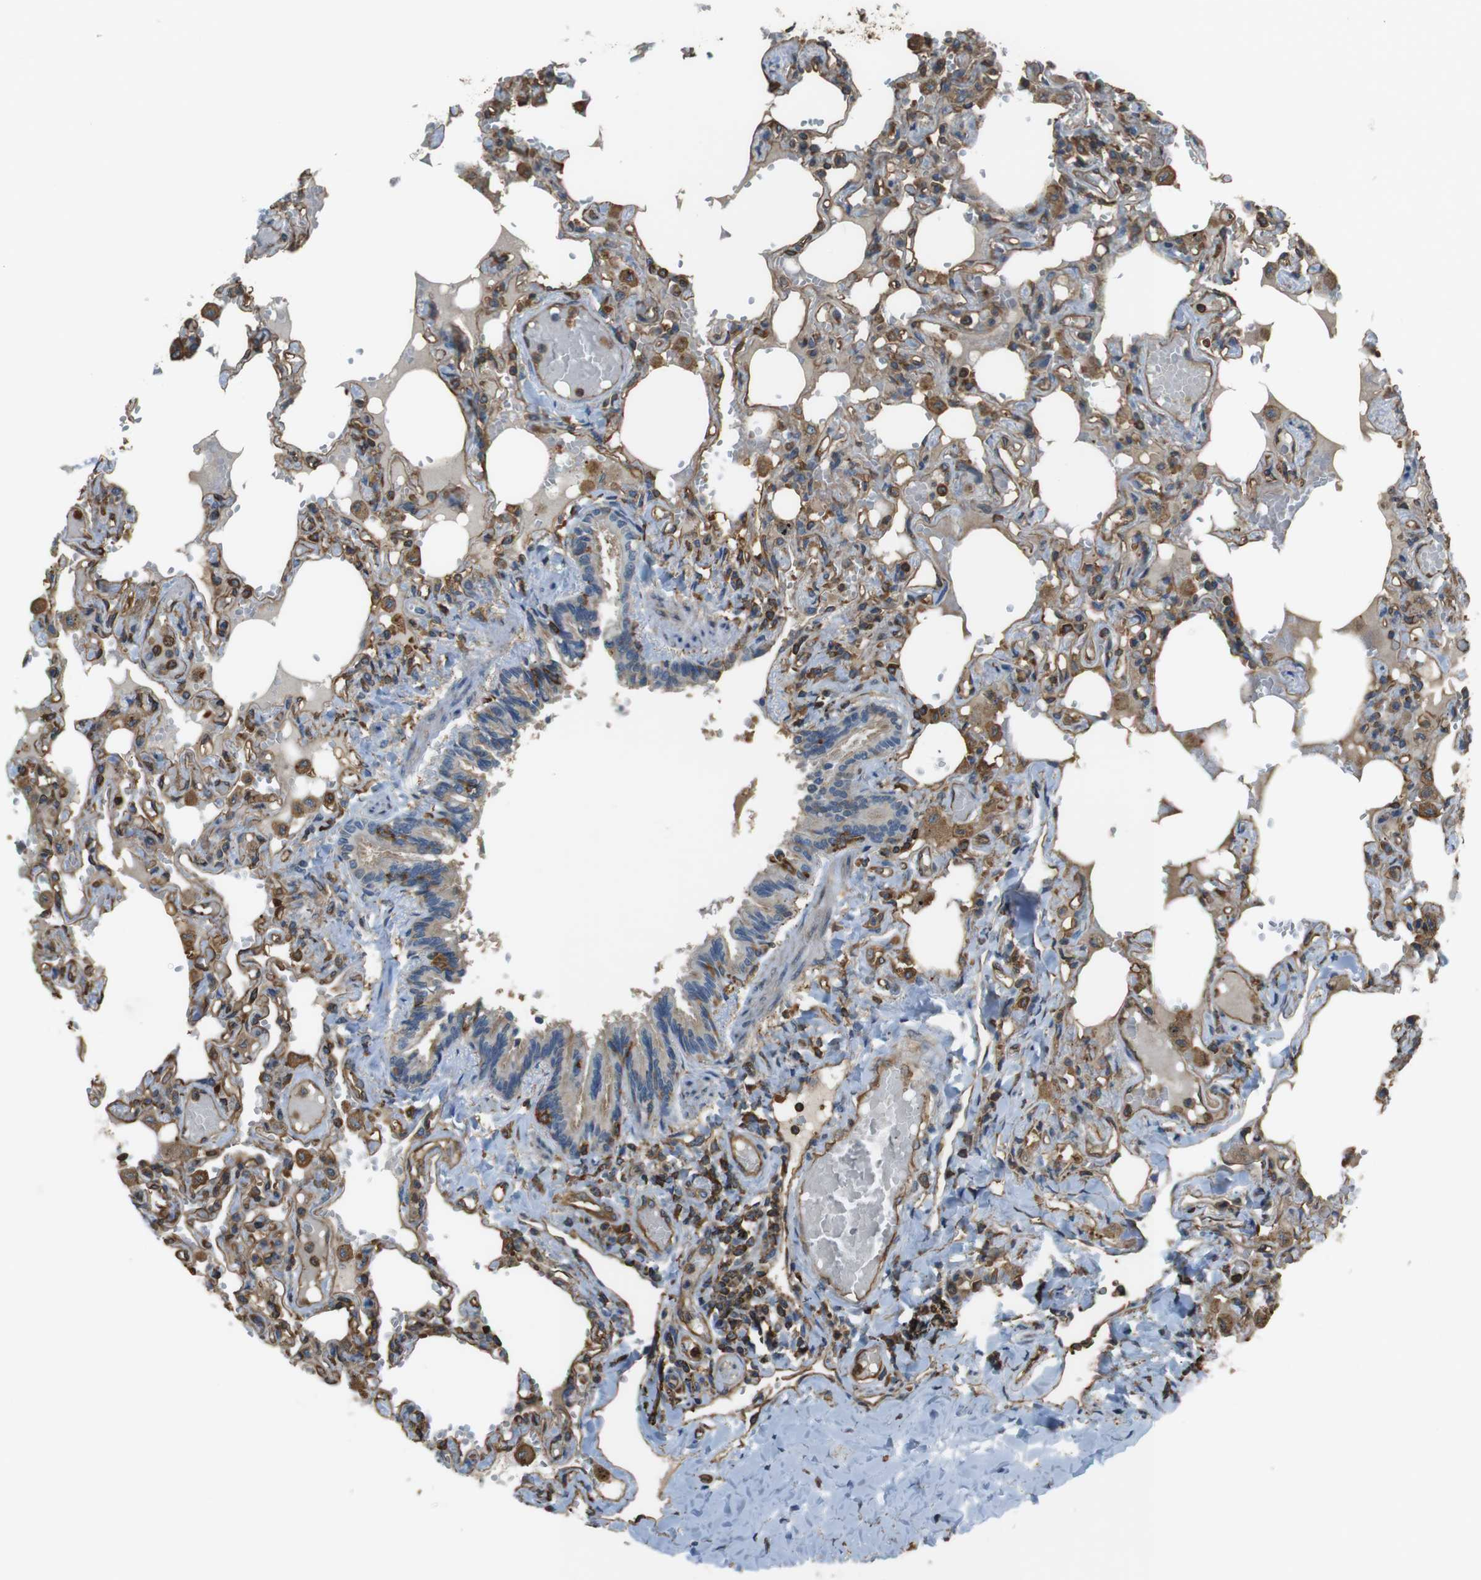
{"staining": {"intensity": "moderate", "quantity": "25%-75%", "location": "cytoplasmic/membranous"}, "tissue": "lung", "cell_type": "Alveolar cells", "image_type": "normal", "snomed": [{"axis": "morphology", "description": "Normal tissue, NOS"}, {"axis": "topography", "description": "Lung"}], "caption": "High-magnification brightfield microscopy of benign lung stained with DAB (brown) and counterstained with hematoxylin (blue). alveolar cells exhibit moderate cytoplasmic/membranous positivity is identified in approximately25%-75% of cells.", "gene": "FCAR", "patient": {"sex": "male", "age": 21}}